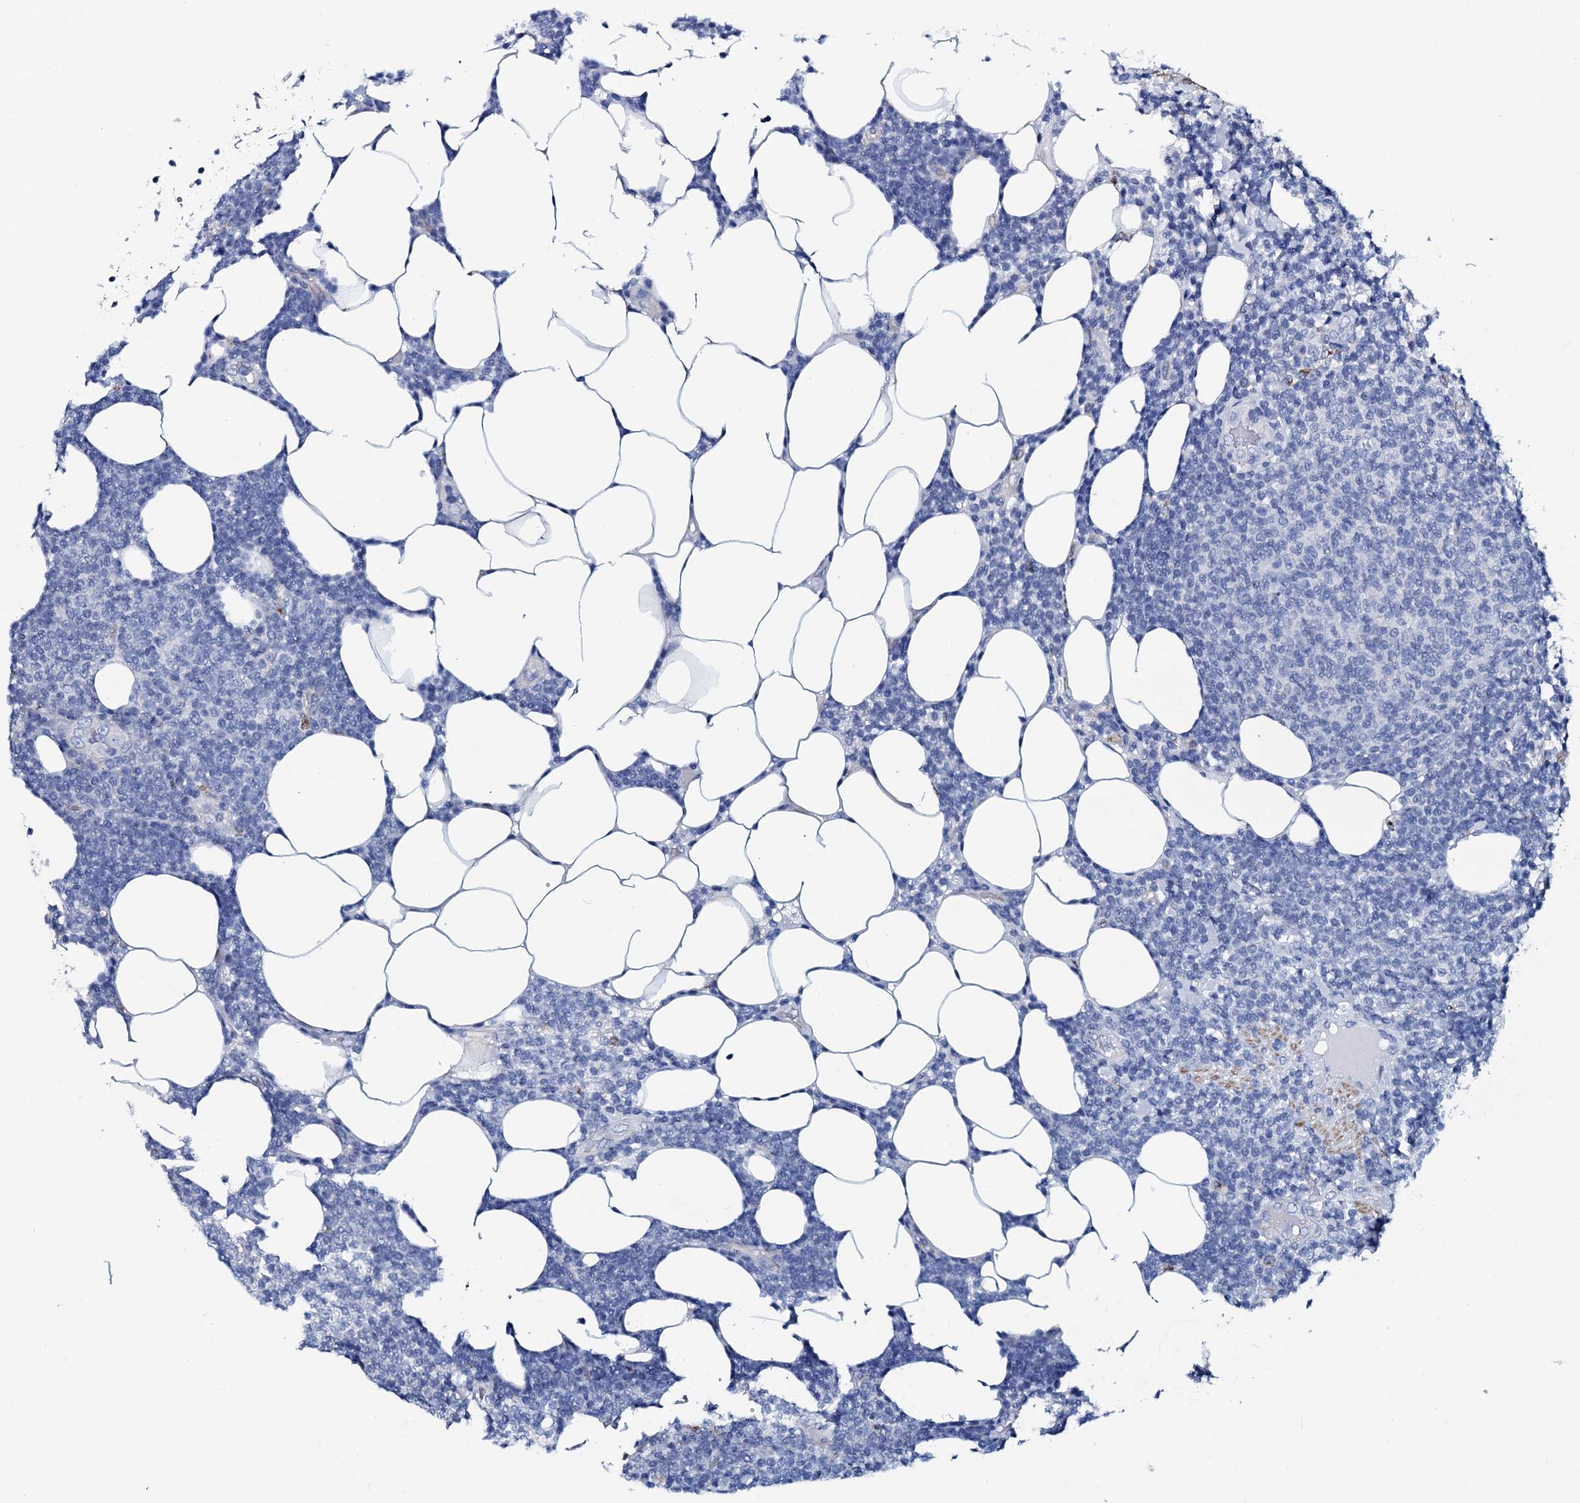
{"staining": {"intensity": "negative", "quantity": "none", "location": "none"}, "tissue": "lymphoma", "cell_type": "Tumor cells", "image_type": "cancer", "snomed": [{"axis": "morphology", "description": "Malignant lymphoma, non-Hodgkin's type, Low grade"}, {"axis": "topography", "description": "Lymph node"}], "caption": "This is an immunohistochemistry histopathology image of lymphoma. There is no staining in tumor cells.", "gene": "GYS2", "patient": {"sex": "male", "age": 66}}